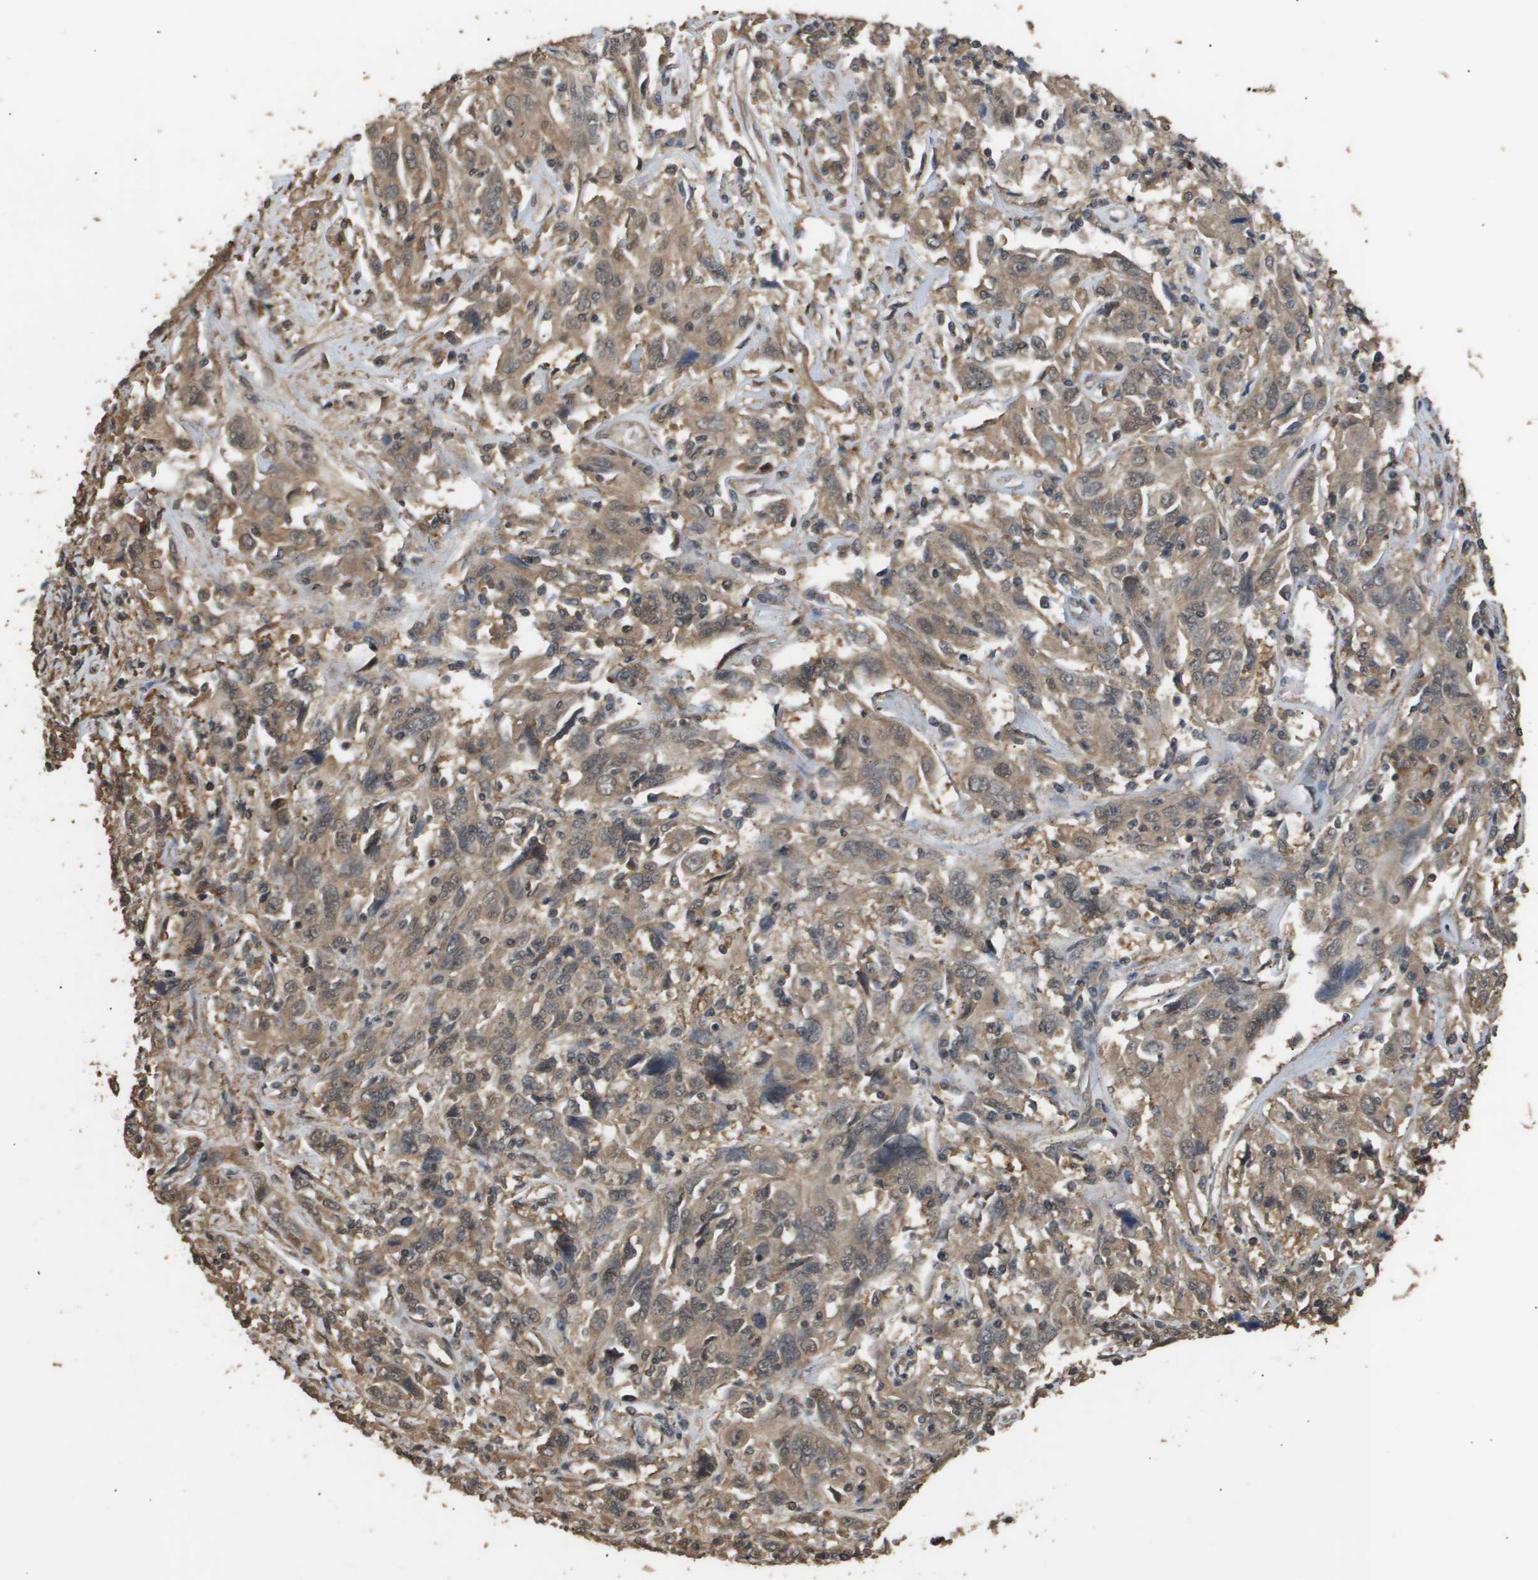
{"staining": {"intensity": "moderate", "quantity": ">75%", "location": "cytoplasmic/membranous,nuclear"}, "tissue": "cervical cancer", "cell_type": "Tumor cells", "image_type": "cancer", "snomed": [{"axis": "morphology", "description": "Squamous cell carcinoma, NOS"}, {"axis": "topography", "description": "Cervix"}], "caption": "Moderate cytoplasmic/membranous and nuclear expression is seen in about >75% of tumor cells in cervical cancer.", "gene": "ING1", "patient": {"sex": "female", "age": 46}}